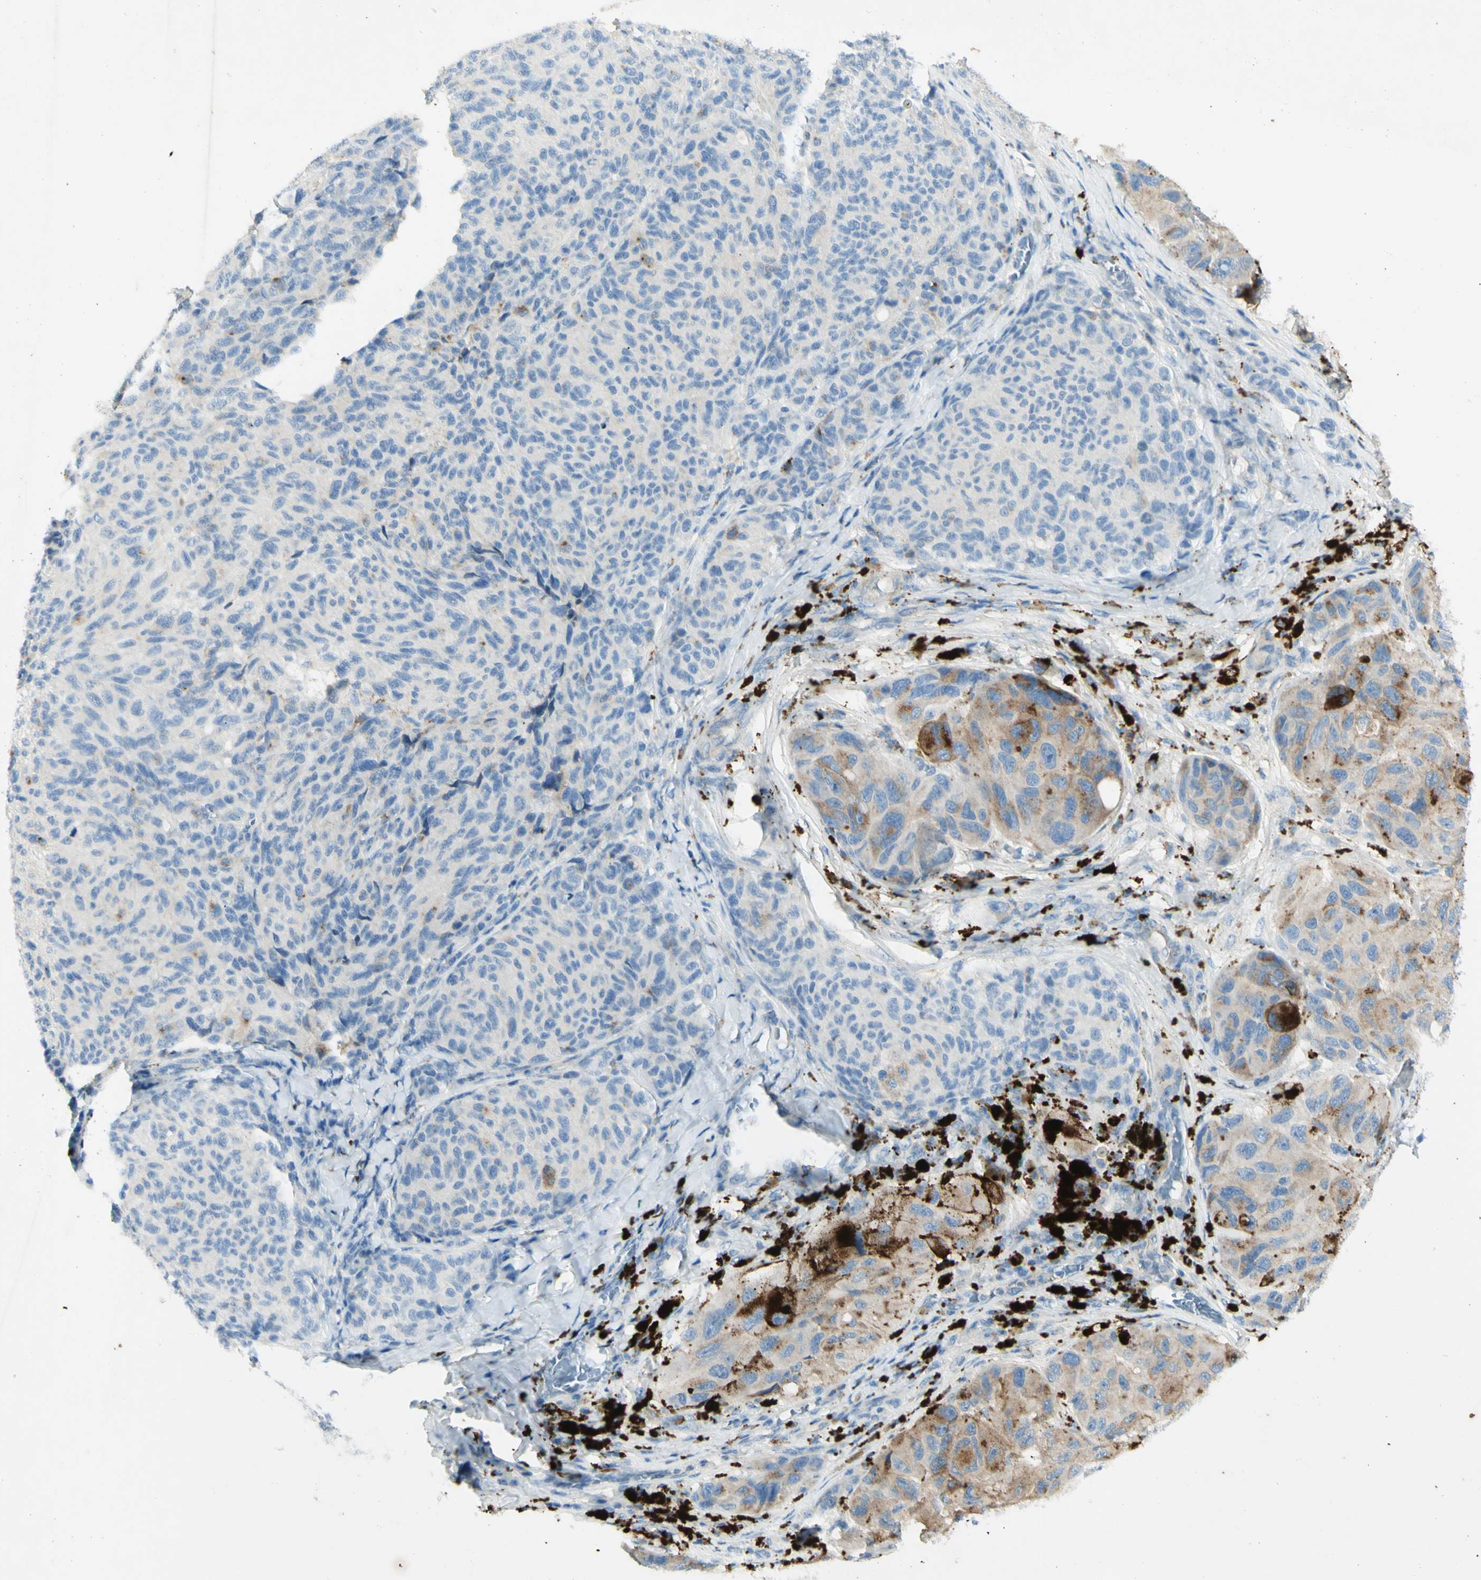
{"staining": {"intensity": "weak", "quantity": ">75%", "location": "cytoplasmic/membranous"}, "tissue": "melanoma", "cell_type": "Tumor cells", "image_type": "cancer", "snomed": [{"axis": "morphology", "description": "Malignant melanoma, NOS"}, {"axis": "topography", "description": "Skin"}], "caption": "Weak cytoplasmic/membranous staining is appreciated in approximately >75% of tumor cells in malignant melanoma. (IHC, brightfield microscopy, high magnification).", "gene": "GDF15", "patient": {"sex": "female", "age": 73}}